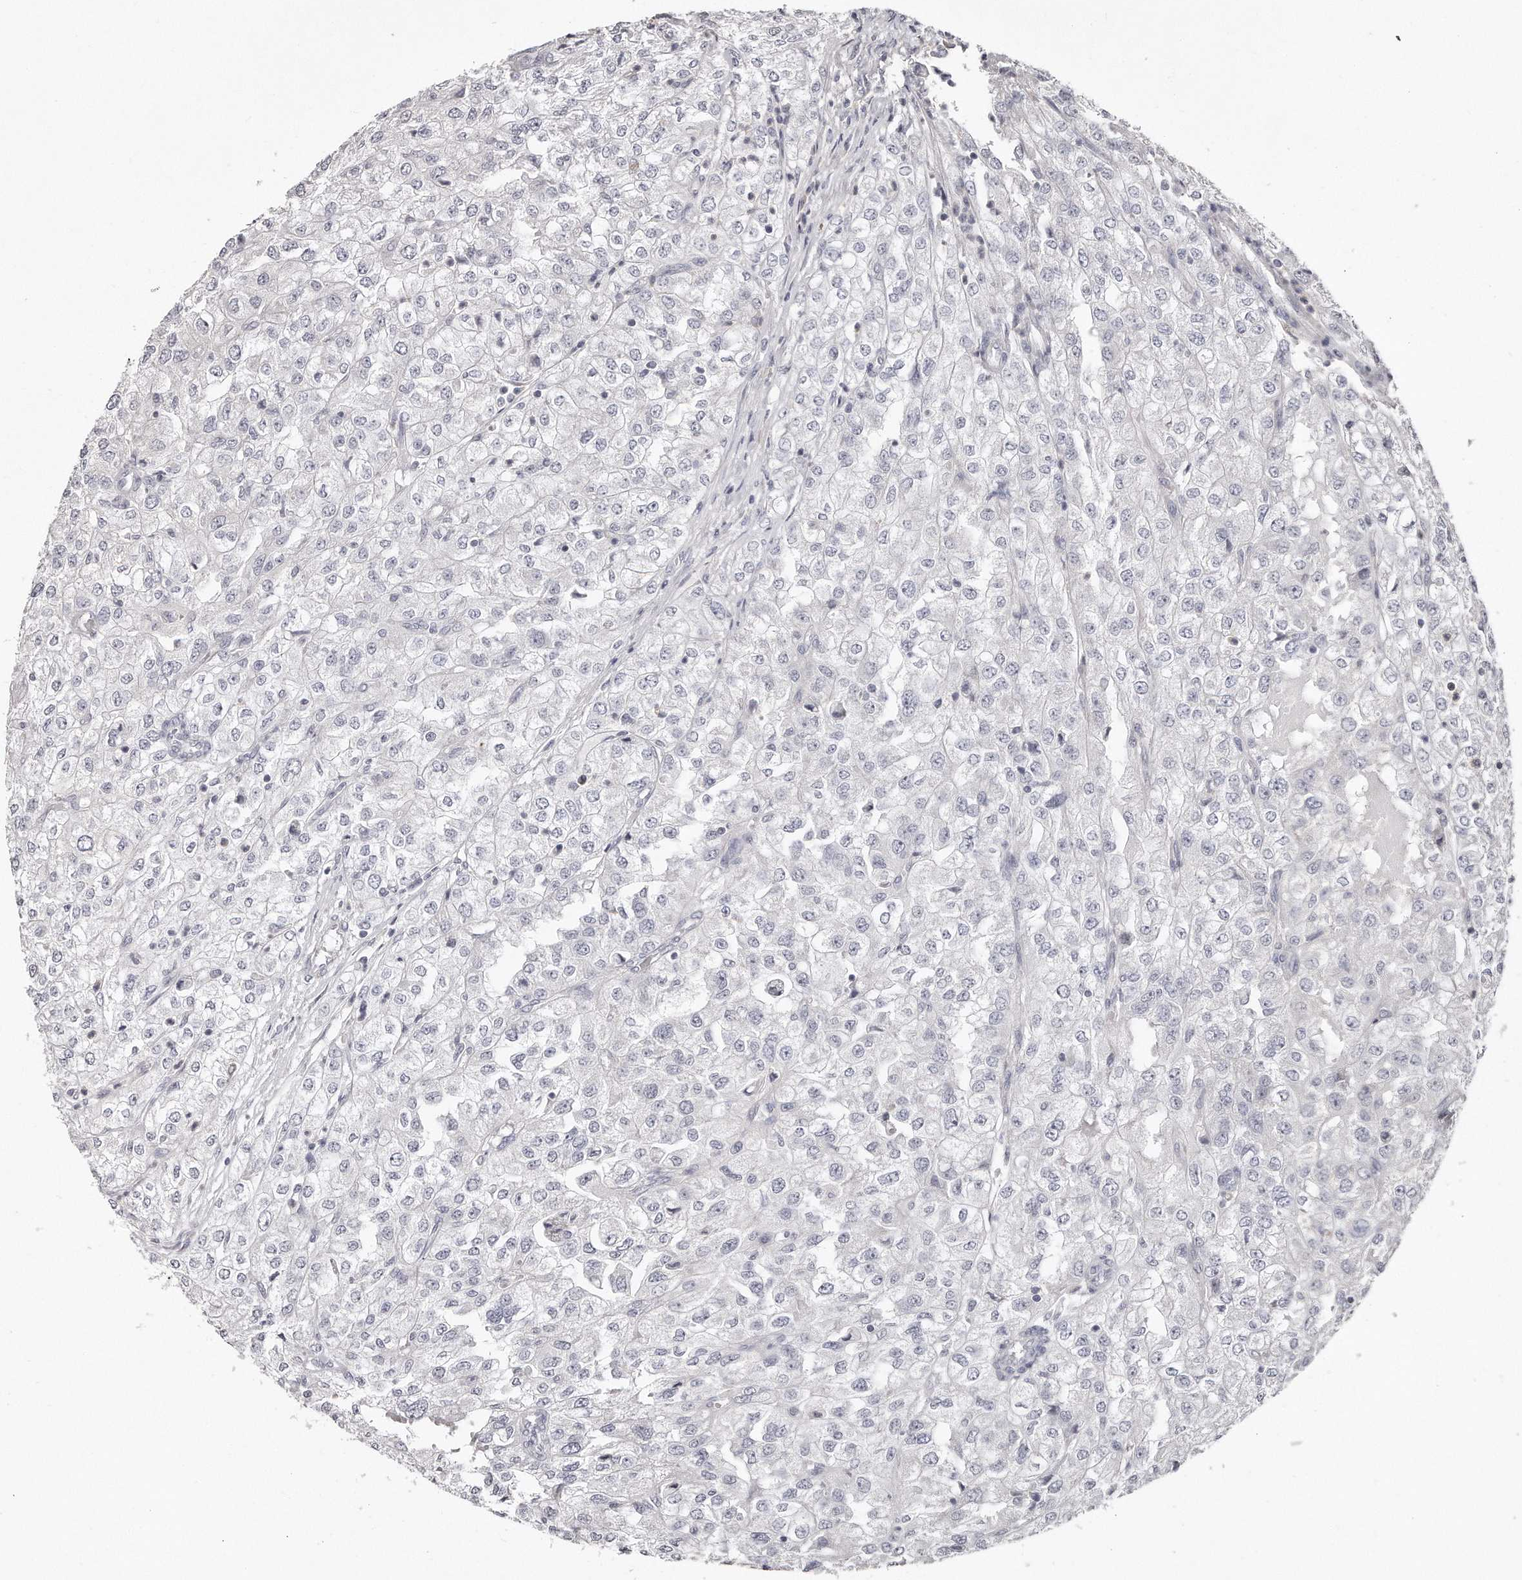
{"staining": {"intensity": "negative", "quantity": "none", "location": "none"}, "tissue": "renal cancer", "cell_type": "Tumor cells", "image_type": "cancer", "snomed": [{"axis": "morphology", "description": "Adenocarcinoma, NOS"}, {"axis": "topography", "description": "Kidney"}], "caption": "The IHC micrograph has no significant expression in tumor cells of adenocarcinoma (renal) tissue. (Brightfield microscopy of DAB (3,3'-diaminobenzidine) immunohistochemistry at high magnification).", "gene": "TTLL4", "patient": {"sex": "female", "age": 54}}